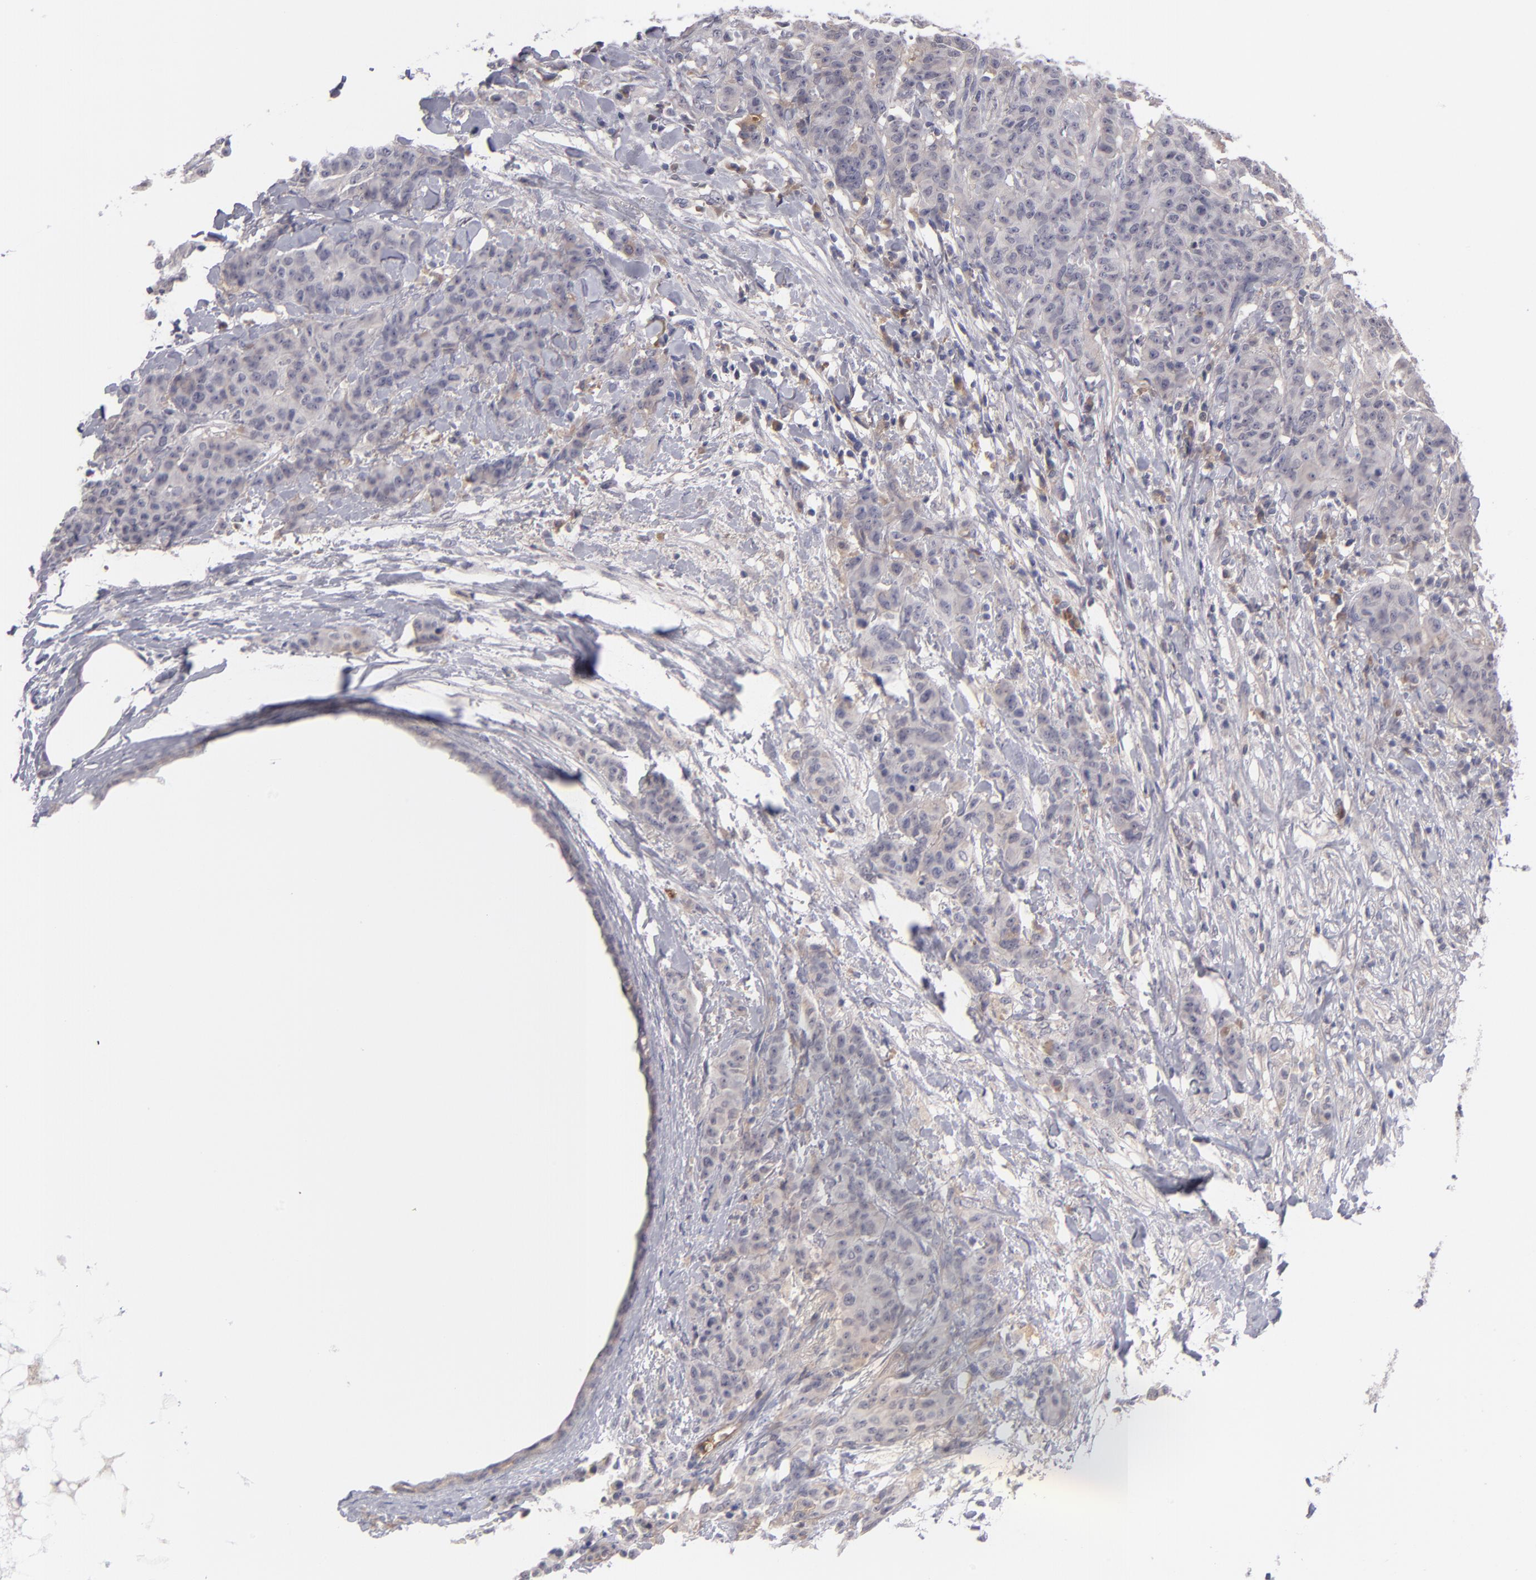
{"staining": {"intensity": "weak", "quantity": "25%-75%", "location": "cytoplasmic/membranous"}, "tissue": "breast cancer", "cell_type": "Tumor cells", "image_type": "cancer", "snomed": [{"axis": "morphology", "description": "Duct carcinoma"}, {"axis": "topography", "description": "Breast"}], "caption": "Breast invasive ductal carcinoma stained with a protein marker shows weak staining in tumor cells.", "gene": "ITIH4", "patient": {"sex": "female", "age": 40}}